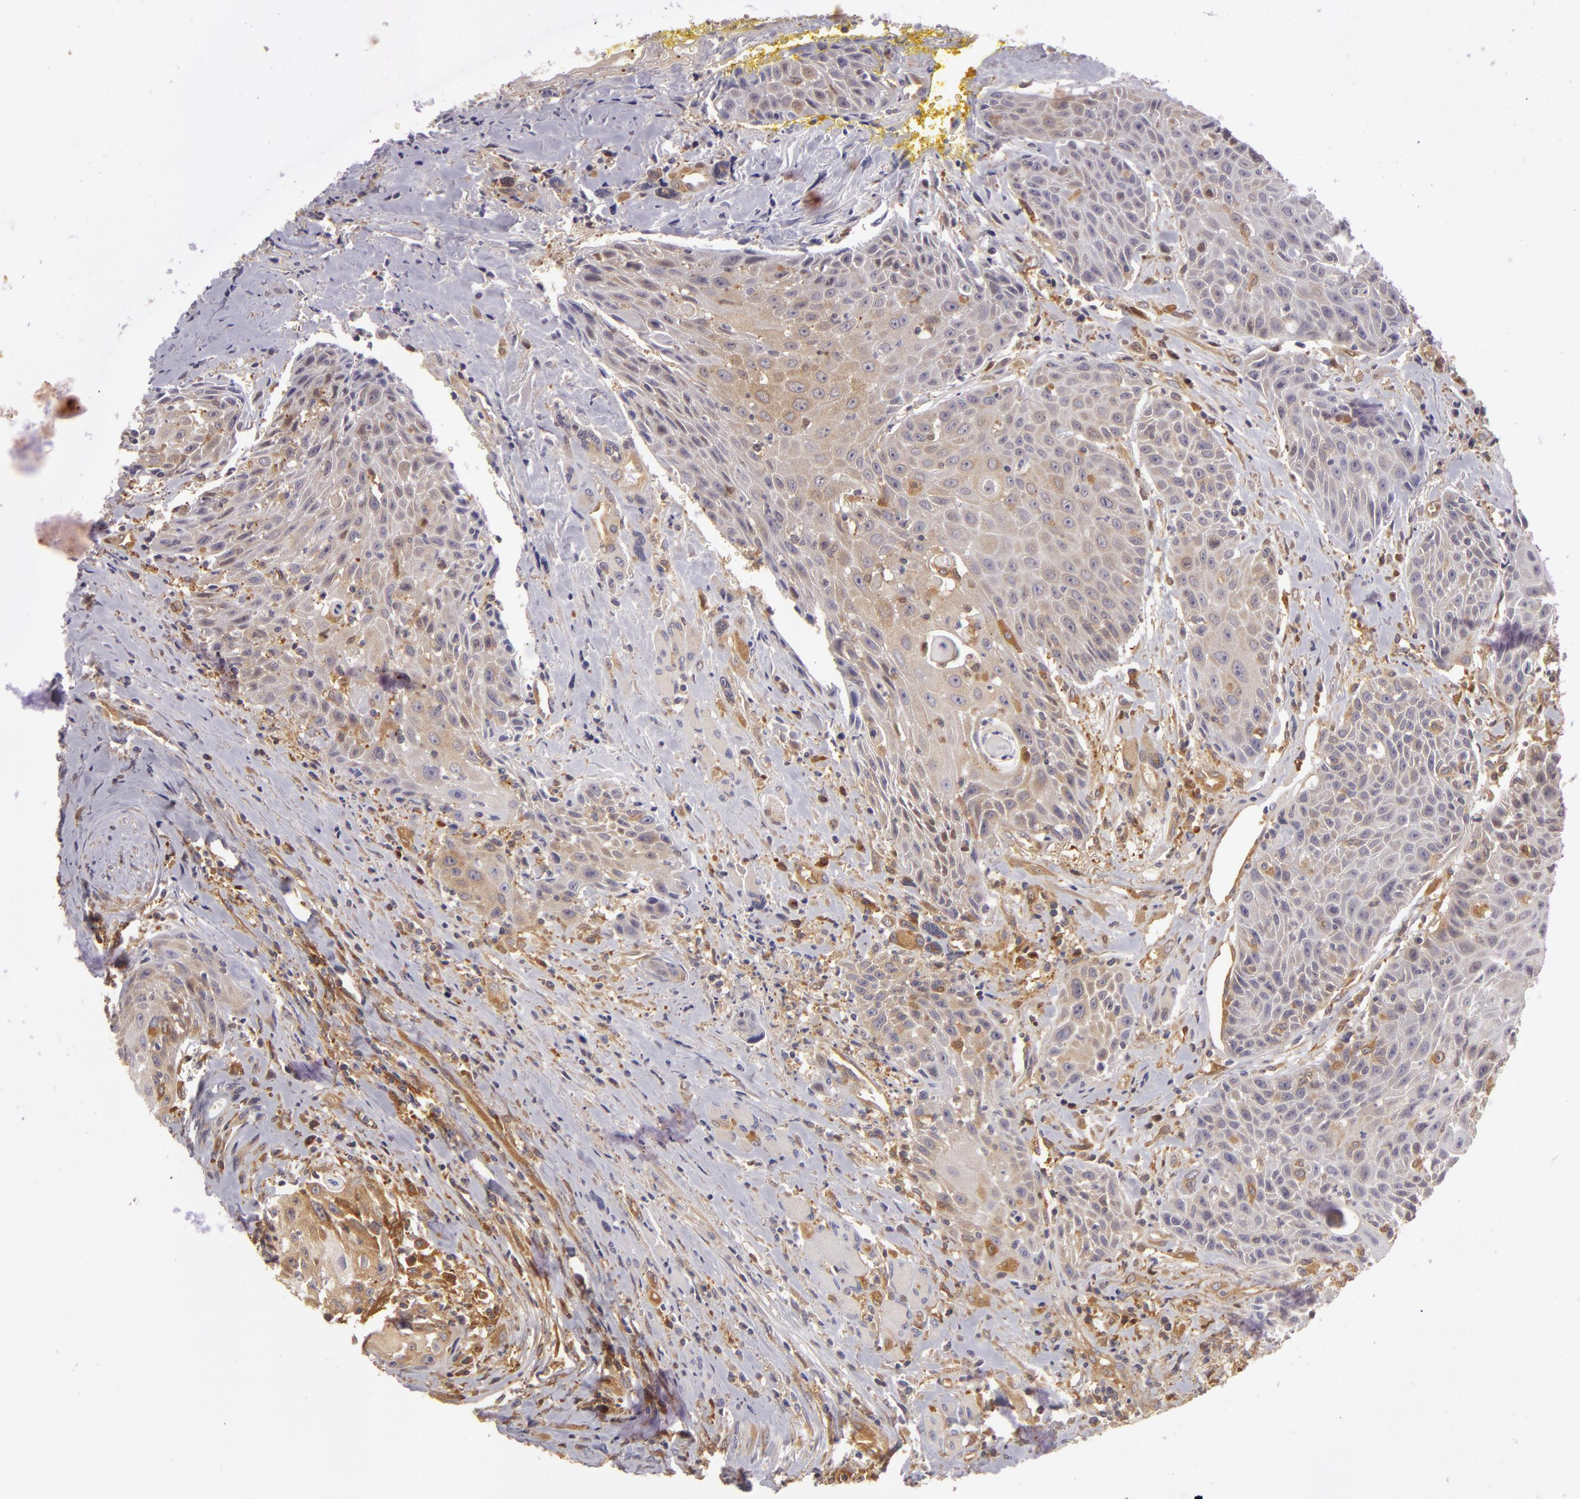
{"staining": {"intensity": "weak", "quantity": "<25%", "location": "cytoplasmic/membranous"}, "tissue": "head and neck cancer", "cell_type": "Tumor cells", "image_type": "cancer", "snomed": [{"axis": "morphology", "description": "Squamous cell carcinoma, NOS"}, {"axis": "topography", "description": "Oral tissue"}, {"axis": "topography", "description": "Head-Neck"}], "caption": "Head and neck squamous cell carcinoma was stained to show a protein in brown. There is no significant expression in tumor cells.", "gene": "ZNF229", "patient": {"sex": "female", "age": 82}}